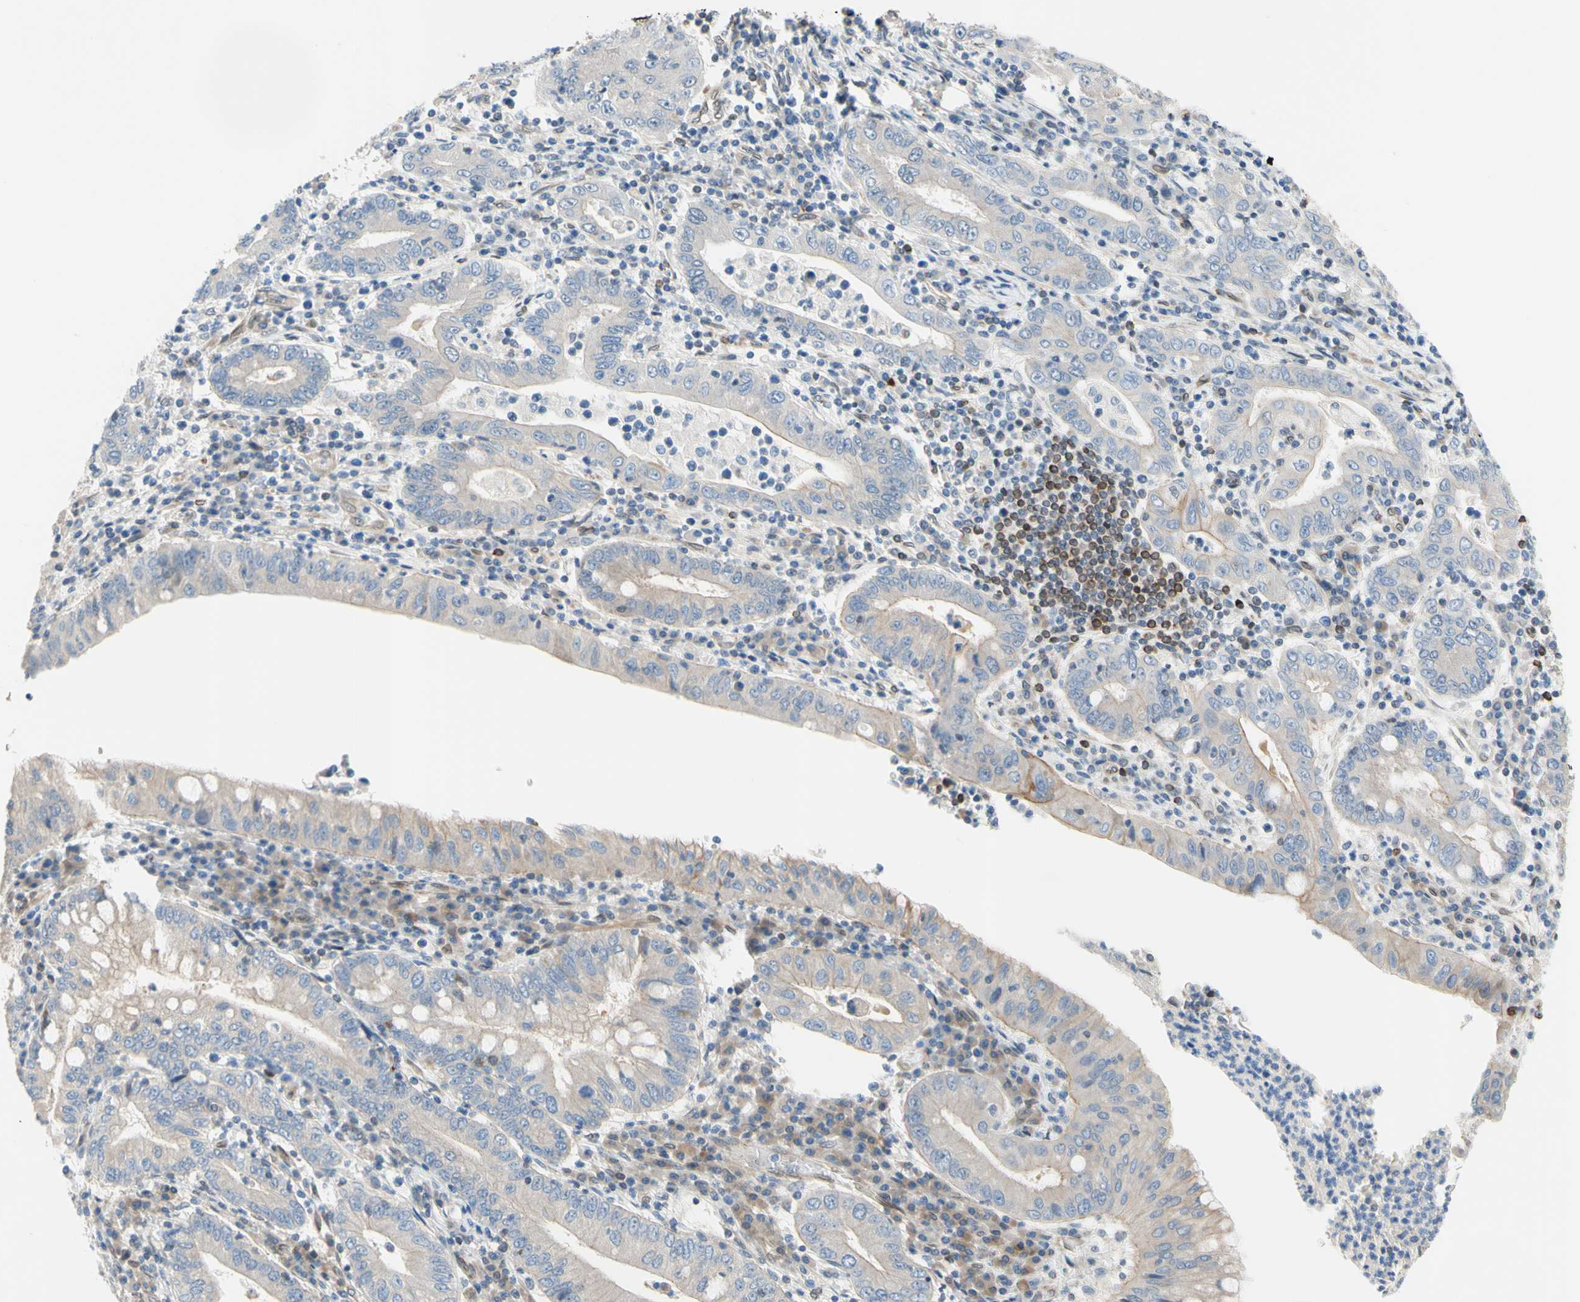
{"staining": {"intensity": "weak", "quantity": "25%-75%", "location": "cytoplasmic/membranous"}, "tissue": "stomach cancer", "cell_type": "Tumor cells", "image_type": "cancer", "snomed": [{"axis": "morphology", "description": "Normal tissue, NOS"}, {"axis": "morphology", "description": "Adenocarcinoma, NOS"}, {"axis": "topography", "description": "Esophagus"}, {"axis": "topography", "description": "Stomach, upper"}, {"axis": "topography", "description": "Peripheral nerve tissue"}], "caption": "There is low levels of weak cytoplasmic/membranous positivity in tumor cells of stomach adenocarcinoma, as demonstrated by immunohistochemical staining (brown color).", "gene": "TRAF2", "patient": {"sex": "male", "age": 62}}